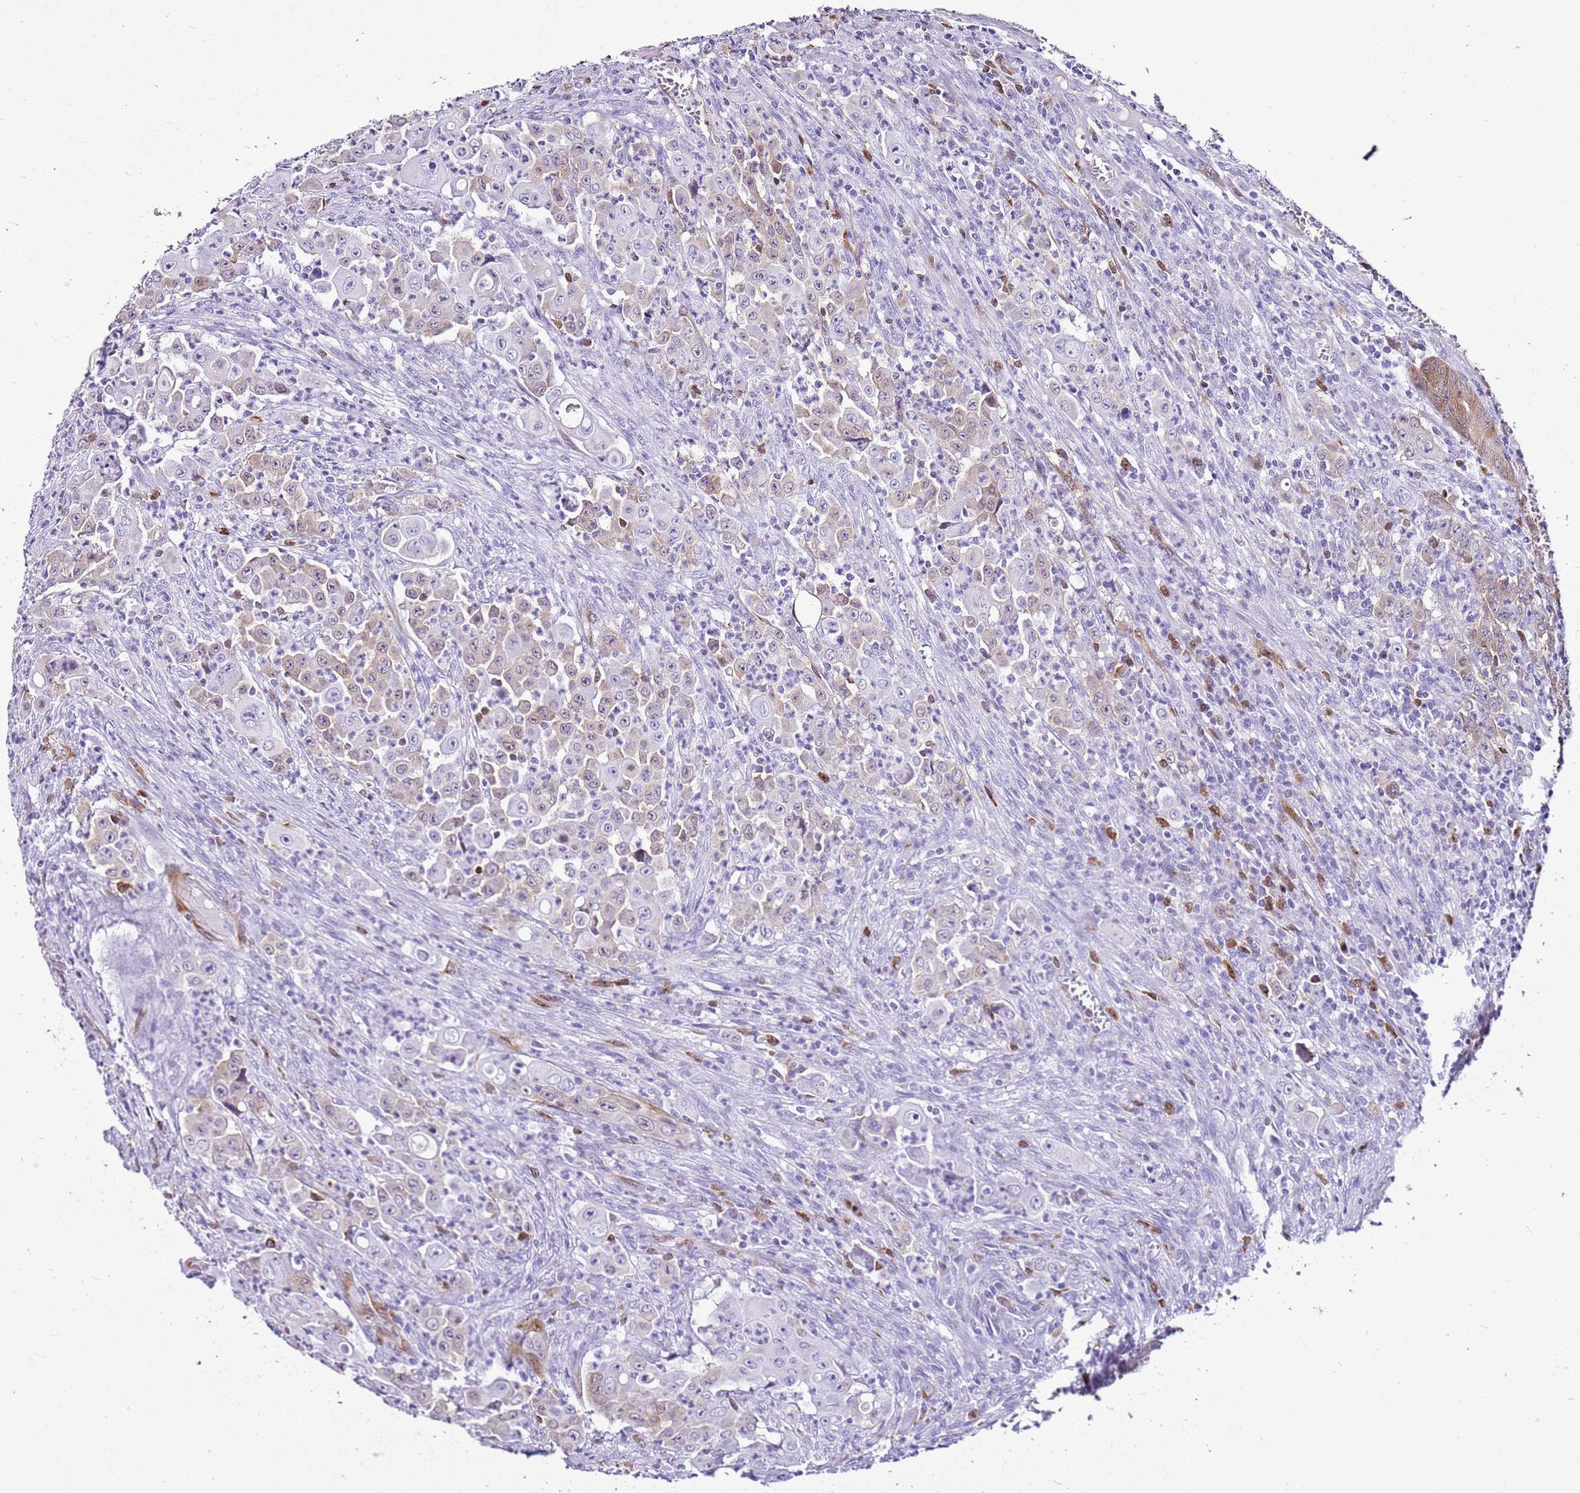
{"staining": {"intensity": "weak", "quantity": "<25%", "location": "cytoplasmic/membranous"}, "tissue": "colorectal cancer", "cell_type": "Tumor cells", "image_type": "cancer", "snomed": [{"axis": "morphology", "description": "Adenocarcinoma, NOS"}, {"axis": "topography", "description": "Colon"}], "caption": "Human colorectal adenocarcinoma stained for a protein using immunohistochemistry (IHC) reveals no expression in tumor cells.", "gene": "SPC25", "patient": {"sex": "male", "age": 51}}